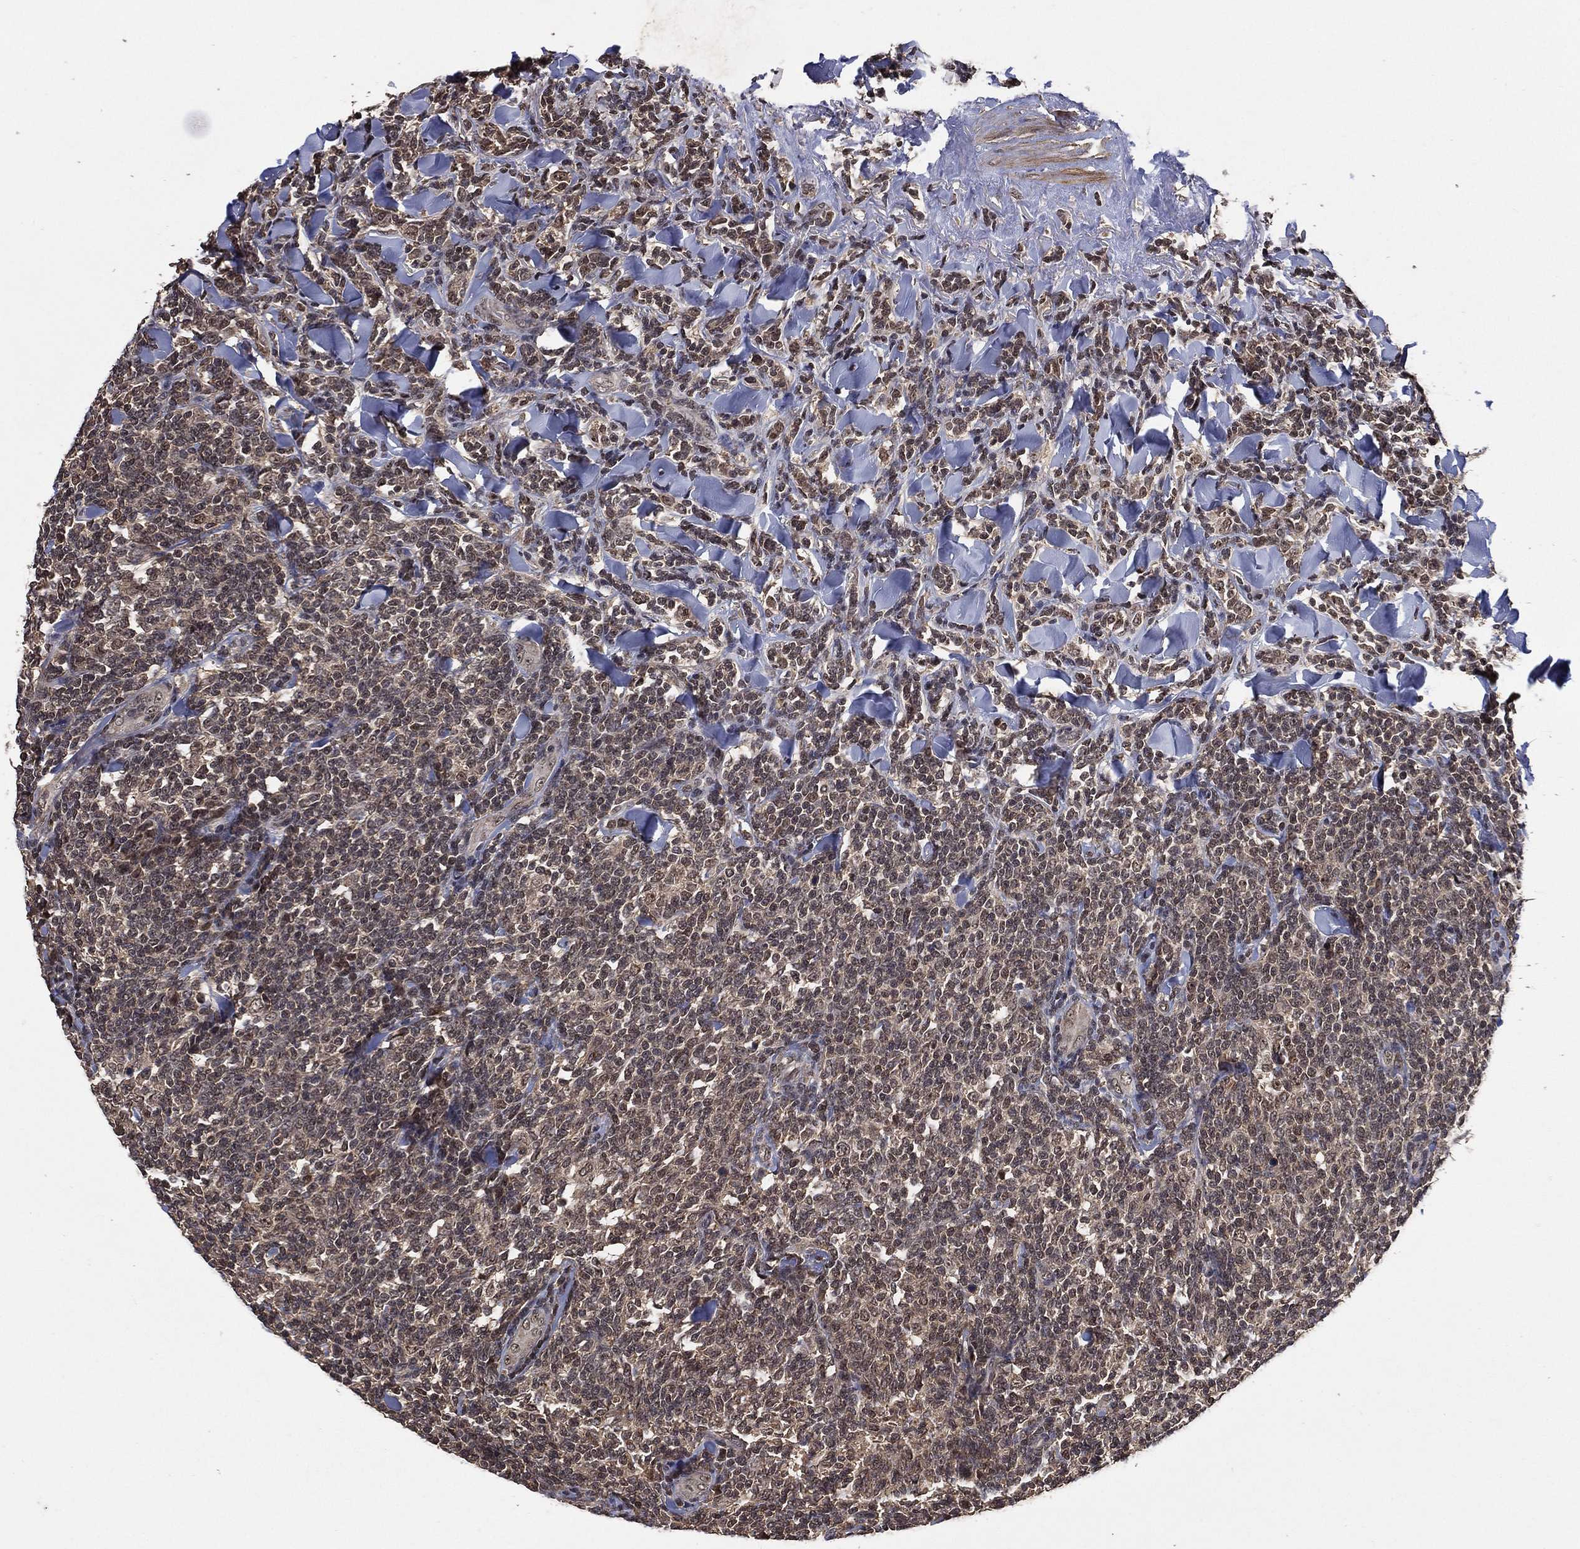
{"staining": {"intensity": "weak", "quantity": "25%-75%", "location": "cytoplasmic/membranous,nuclear"}, "tissue": "lymphoma", "cell_type": "Tumor cells", "image_type": "cancer", "snomed": [{"axis": "morphology", "description": "Malignant lymphoma, non-Hodgkin's type, Low grade"}, {"axis": "topography", "description": "Lymph node"}], "caption": "Brown immunohistochemical staining in lymphoma exhibits weak cytoplasmic/membranous and nuclear positivity in approximately 25%-75% of tumor cells.", "gene": "NELFCD", "patient": {"sex": "female", "age": 56}}